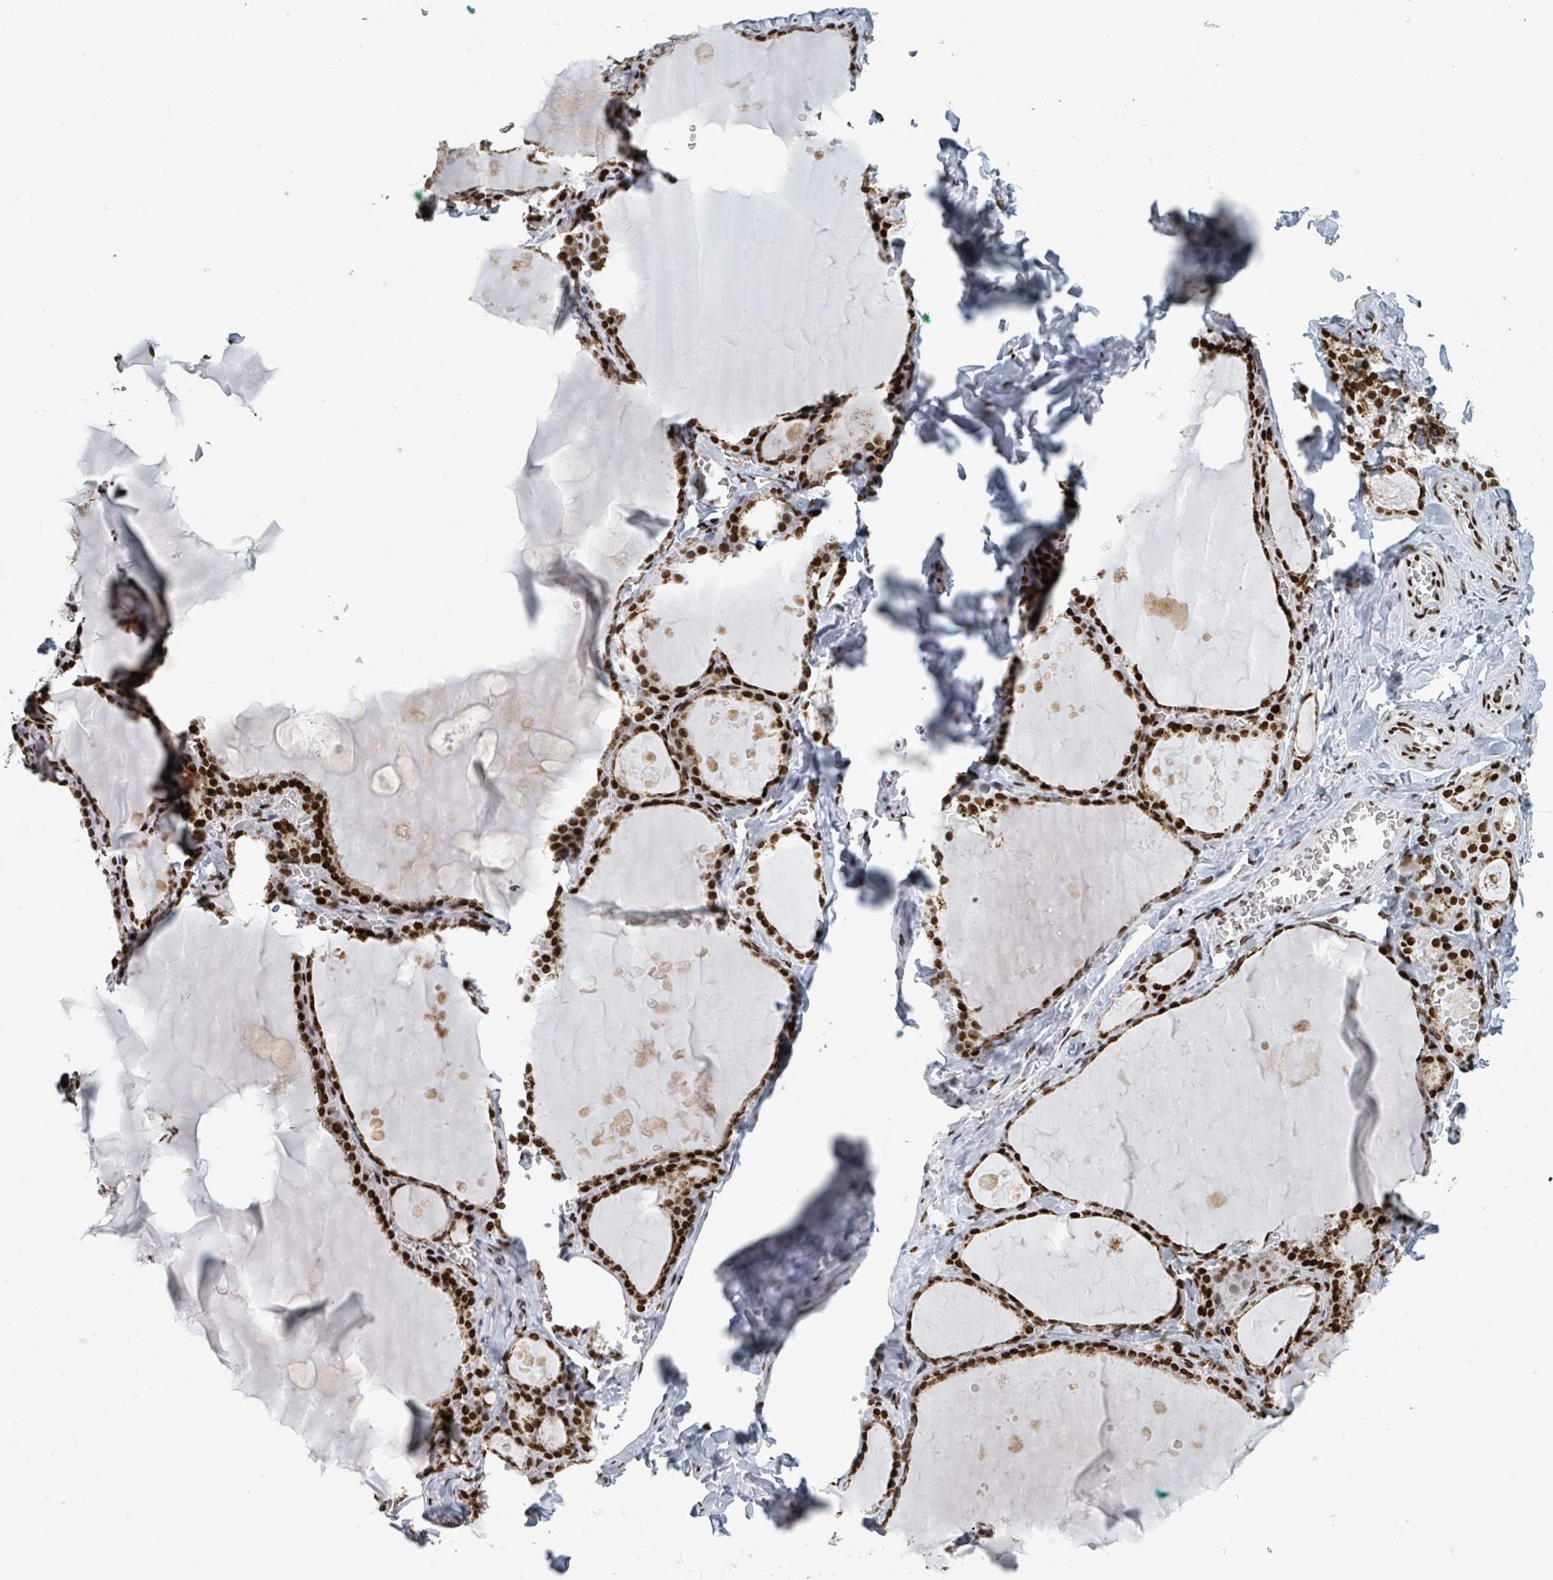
{"staining": {"intensity": "strong", "quantity": ">75%", "location": "nuclear"}, "tissue": "thyroid gland", "cell_type": "Glandular cells", "image_type": "normal", "snomed": [{"axis": "morphology", "description": "Normal tissue, NOS"}, {"axis": "topography", "description": "Thyroid gland"}], "caption": "Strong nuclear protein staining is identified in approximately >75% of glandular cells in thyroid gland. Nuclei are stained in blue.", "gene": "DHX16", "patient": {"sex": "male", "age": 56}}